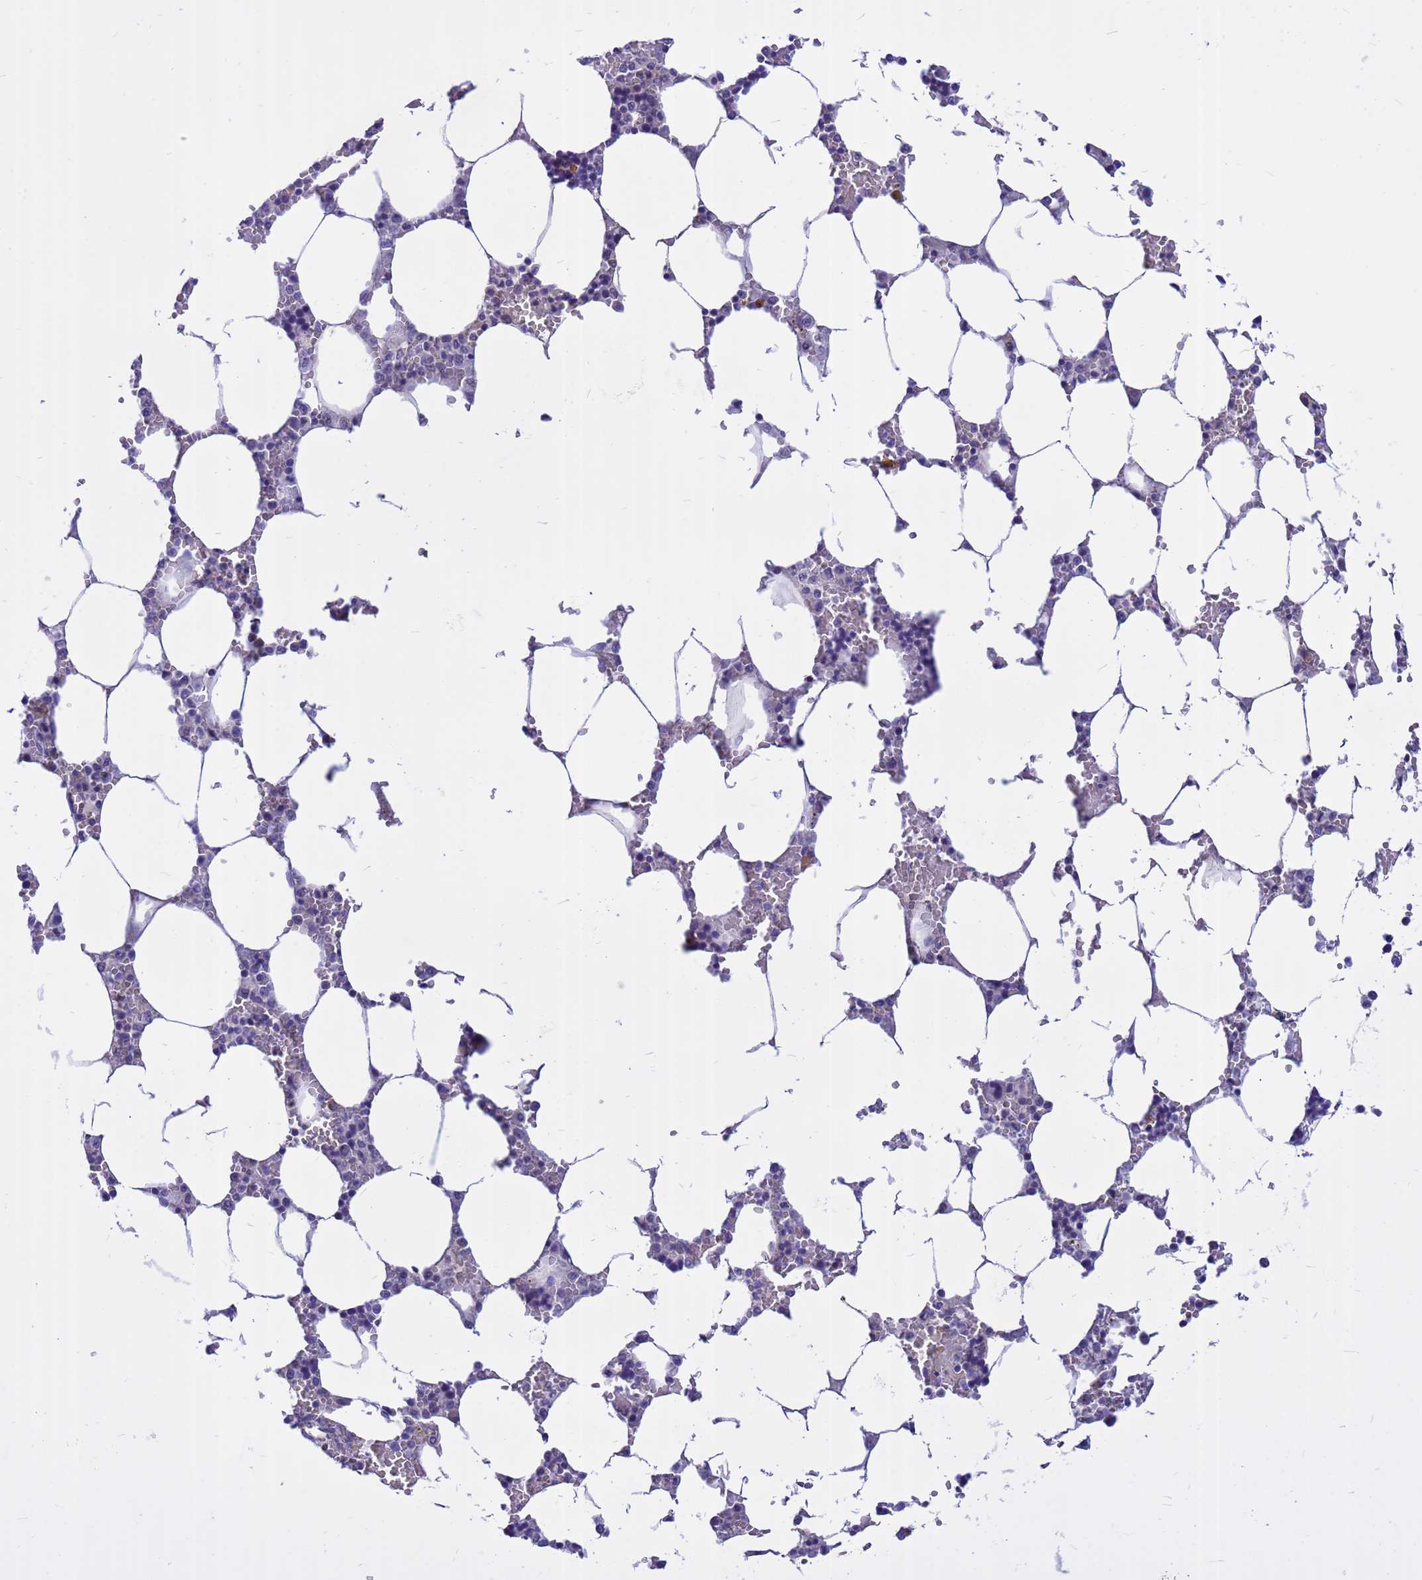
{"staining": {"intensity": "negative", "quantity": "none", "location": "none"}, "tissue": "bone marrow", "cell_type": "Hematopoietic cells", "image_type": "normal", "snomed": [{"axis": "morphology", "description": "Normal tissue, NOS"}, {"axis": "topography", "description": "Bone marrow"}], "caption": "DAB immunohistochemical staining of unremarkable human bone marrow displays no significant staining in hematopoietic cells.", "gene": "DMRTC2", "patient": {"sex": "male", "age": 64}}